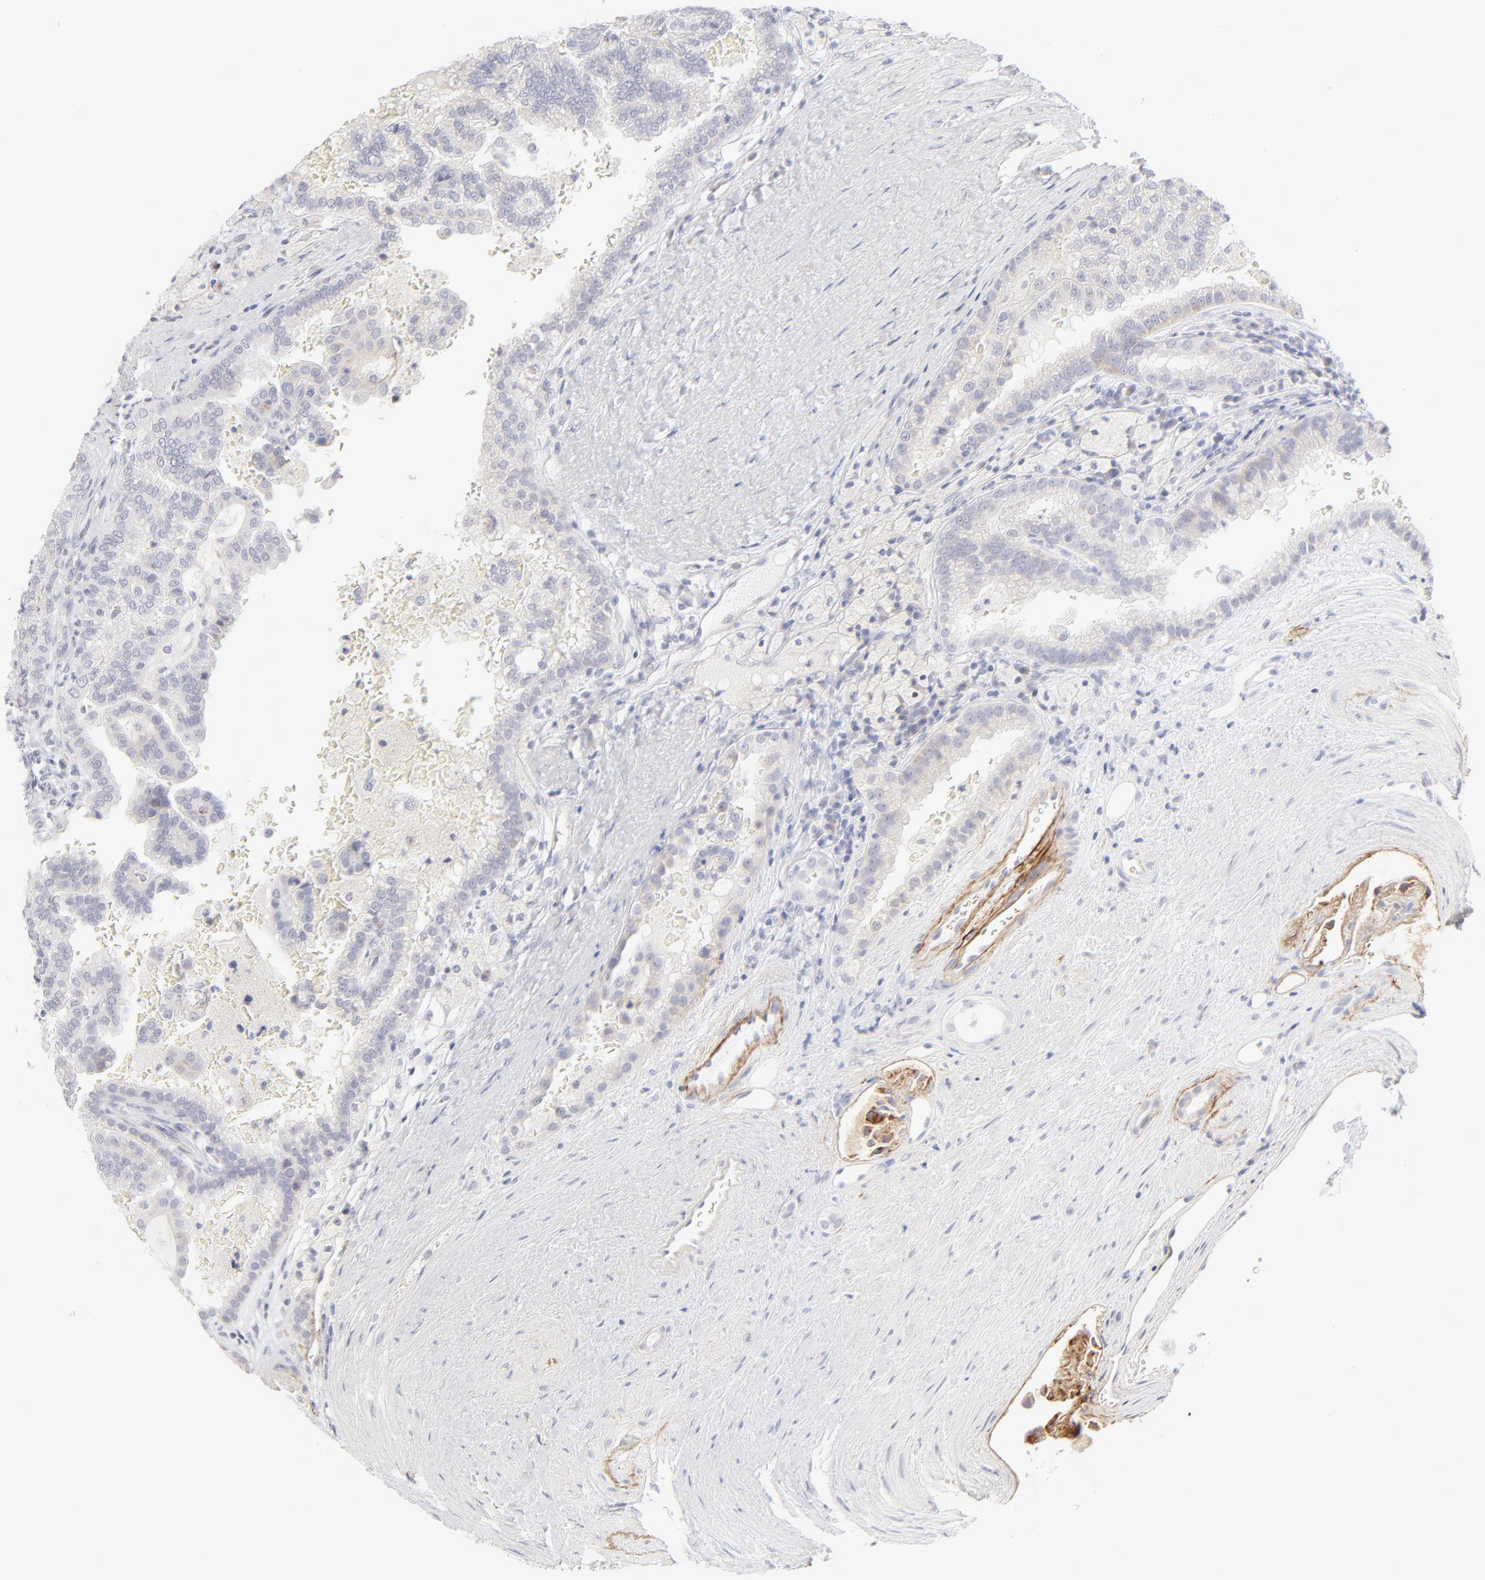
{"staining": {"intensity": "negative", "quantity": "none", "location": "none"}, "tissue": "renal cancer", "cell_type": "Tumor cells", "image_type": "cancer", "snomed": [{"axis": "morphology", "description": "Adenocarcinoma, NOS"}, {"axis": "topography", "description": "Kidney"}], "caption": "High power microscopy image of an immunohistochemistry (IHC) photomicrograph of adenocarcinoma (renal), revealing no significant positivity in tumor cells.", "gene": "NPNT", "patient": {"sex": "male", "age": 61}}